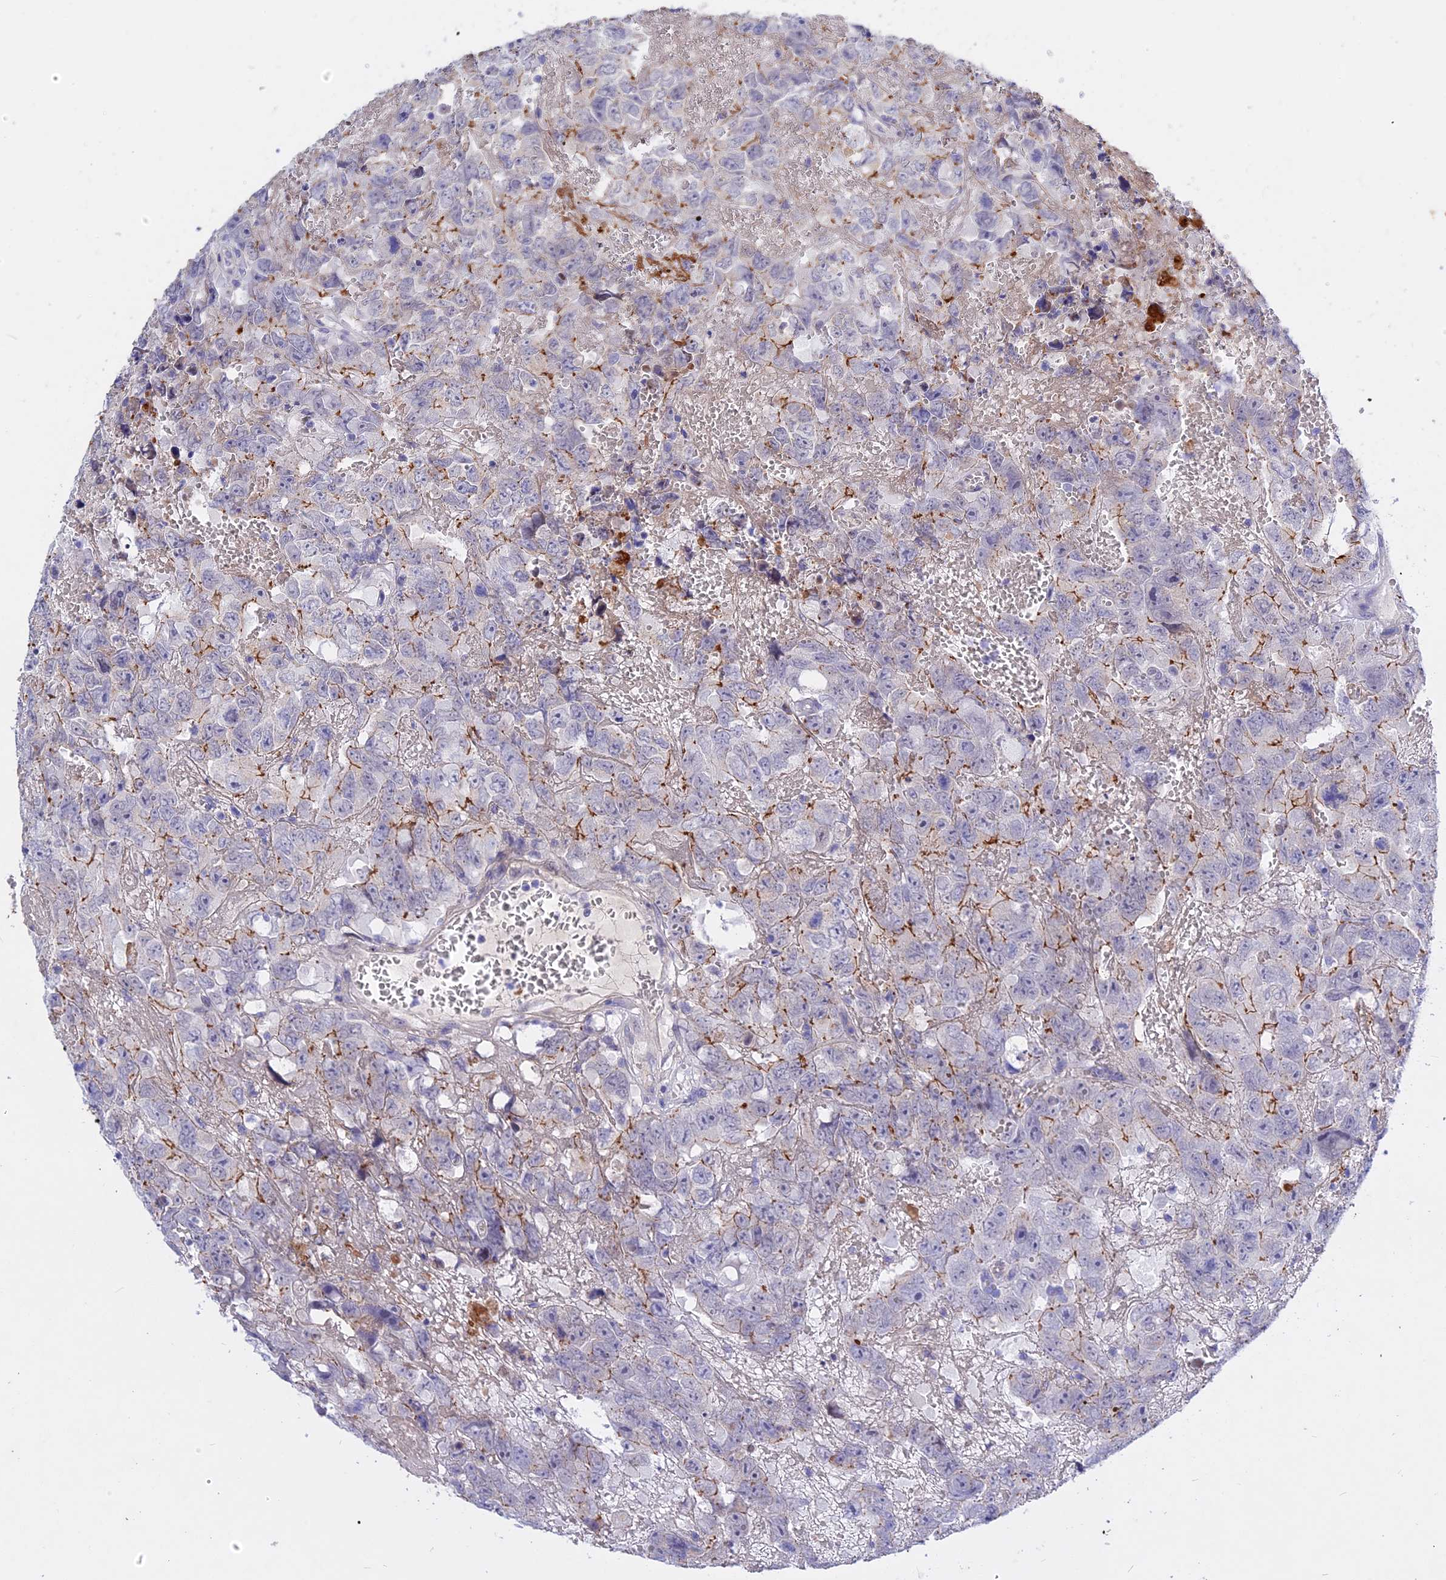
{"staining": {"intensity": "strong", "quantity": "<25%", "location": "cytoplasmic/membranous"}, "tissue": "testis cancer", "cell_type": "Tumor cells", "image_type": "cancer", "snomed": [{"axis": "morphology", "description": "Carcinoma, Embryonal, NOS"}, {"axis": "topography", "description": "Testis"}], "caption": "An immunohistochemistry (IHC) image of tumor tissue is shown. Protein staining in brown labels strong cytoplasmic/membranous positivity in testis cancer within tumor cells.", "gene": "GK5", "patient": {"sex": "male", "age": 45}}